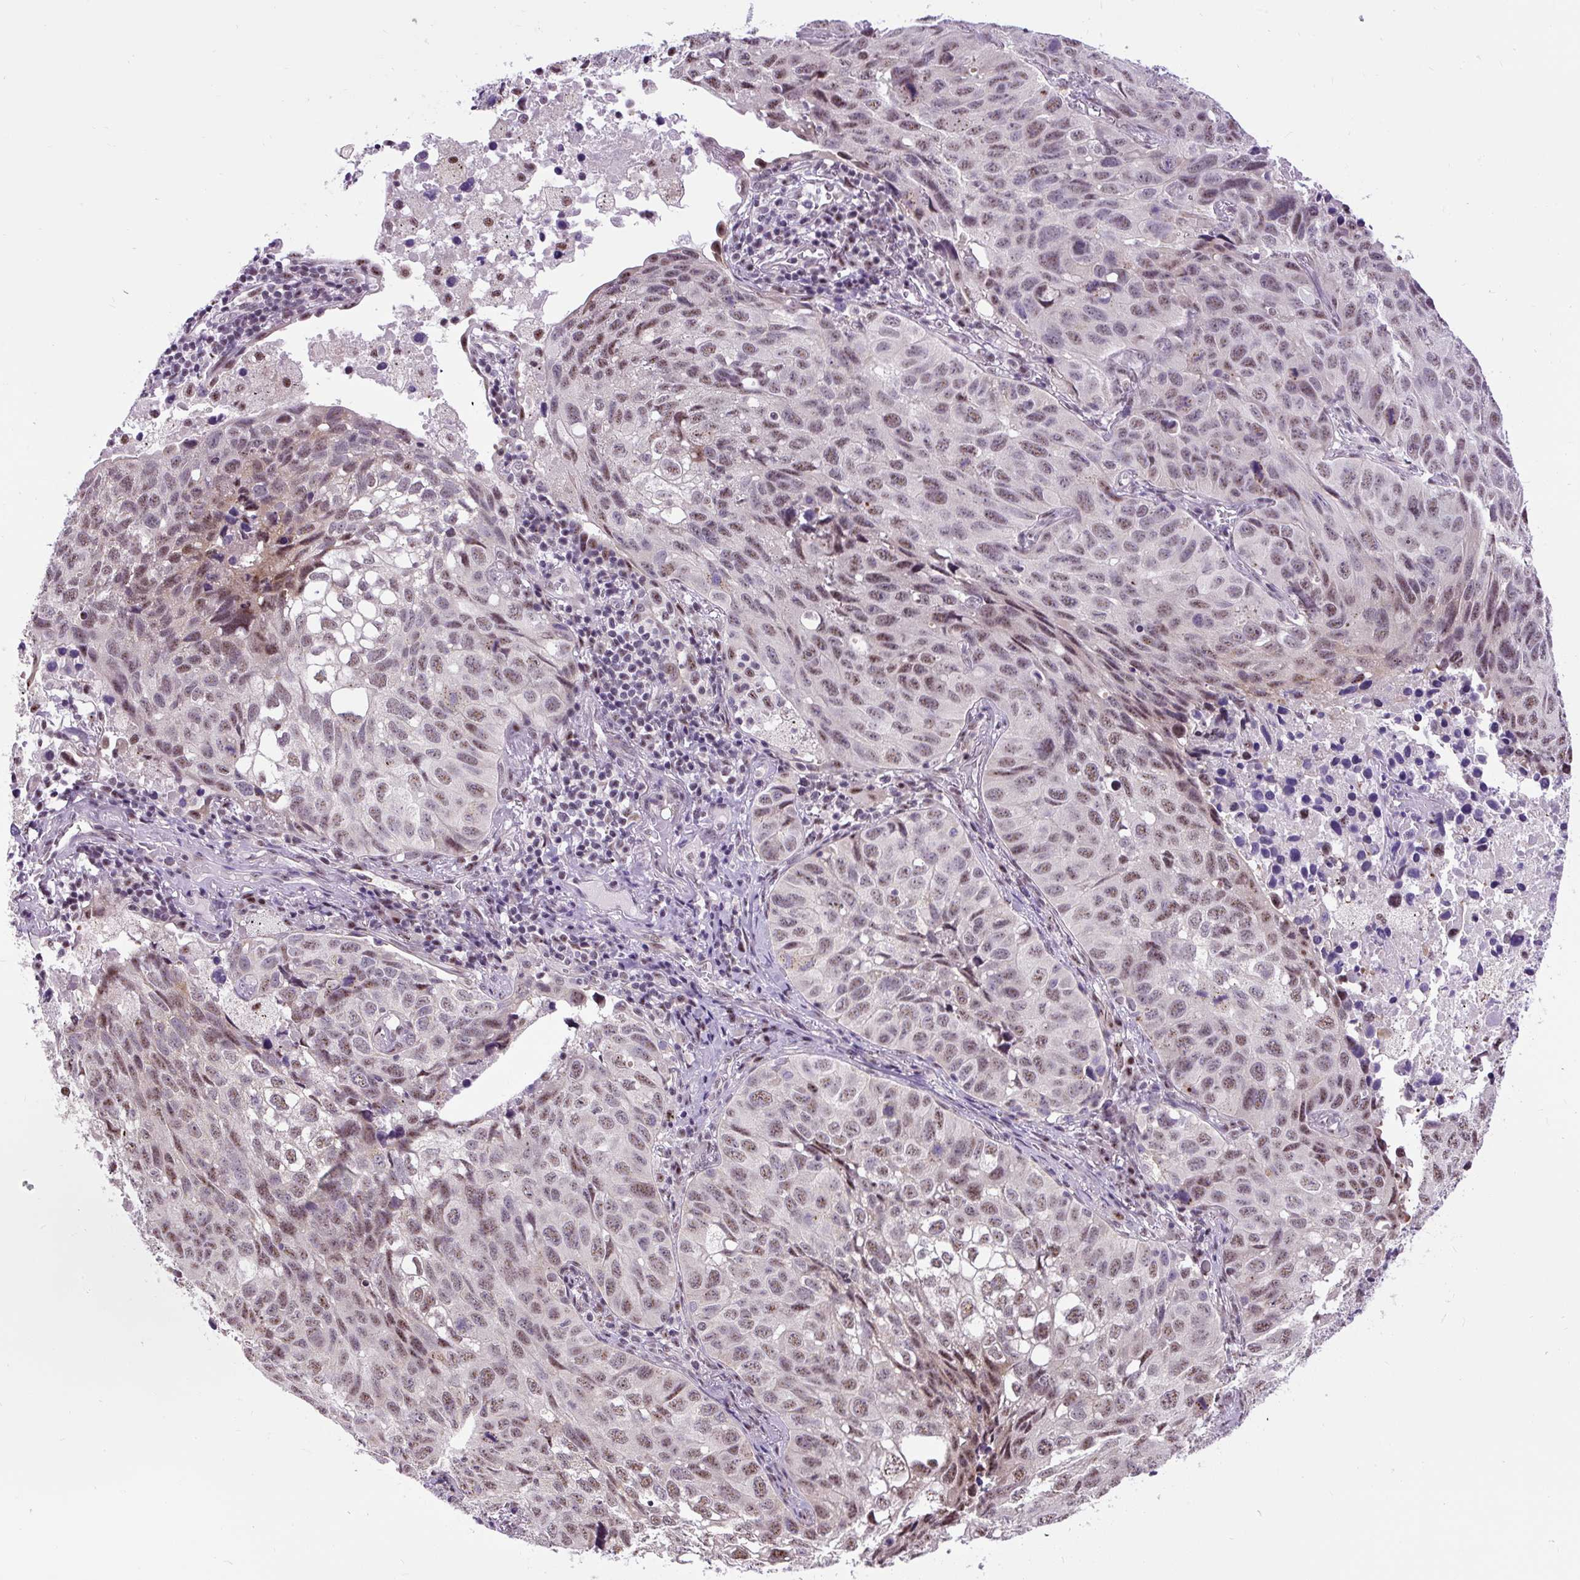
{"staining": {"intensity": "weak", "quantity": "25%-75%", "location": "nuclear"}, "tissue": "lung cancer", "cell_type": "Tumor cells", "image_type": "cancer", "snomed": [{"axis": "morphology", "description": "Squamous cell carcinoma, NOS"}, {"axis": "topography", "description": "Lung"}], "caption": "Lung squamous cell carcinoma stained for a protein reveals weak nuclear positivity in tumor cells.", "gene": "SMC5", "patient": {"sex": "male", "age": 60}}